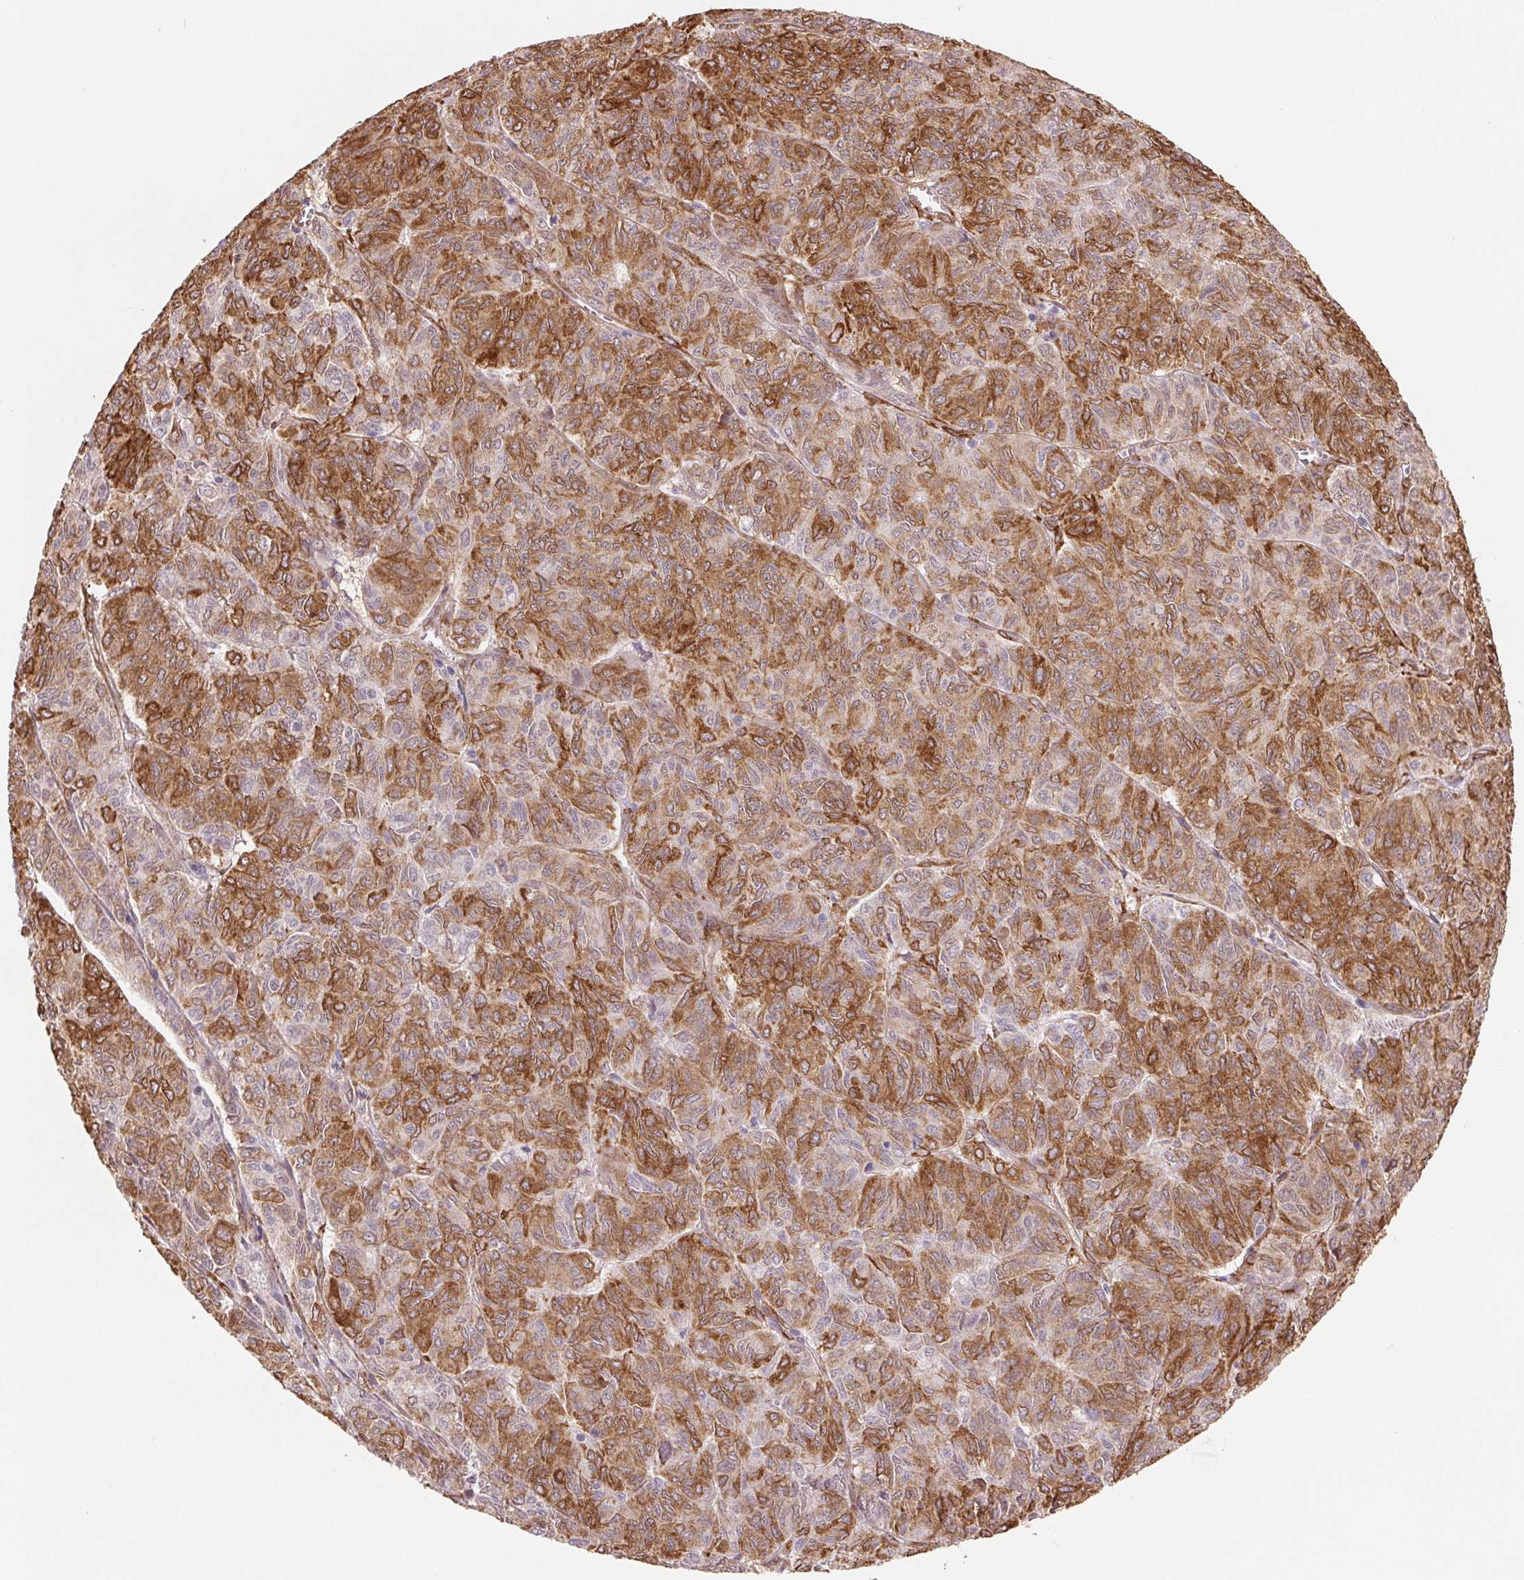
{"staining": {"intensity": "moderate", "quantity": ">75%", "location": "cytoplasmic/membranous"}, "tissue": "ovarian cancer", "cell_type": "Tumor cells", "image_type": "cancer", "snomed": [{"axis": "morphology", "description": "Carcinoma, endometroid"}, {"axis": "topography", "description": "Ovary"}], "caption": "Ovarian cancer stained with a protein marker displays moderate staining in tumor cells.", "gene": "FKBP10", "patient": {"sex": "female", "age": 80}}